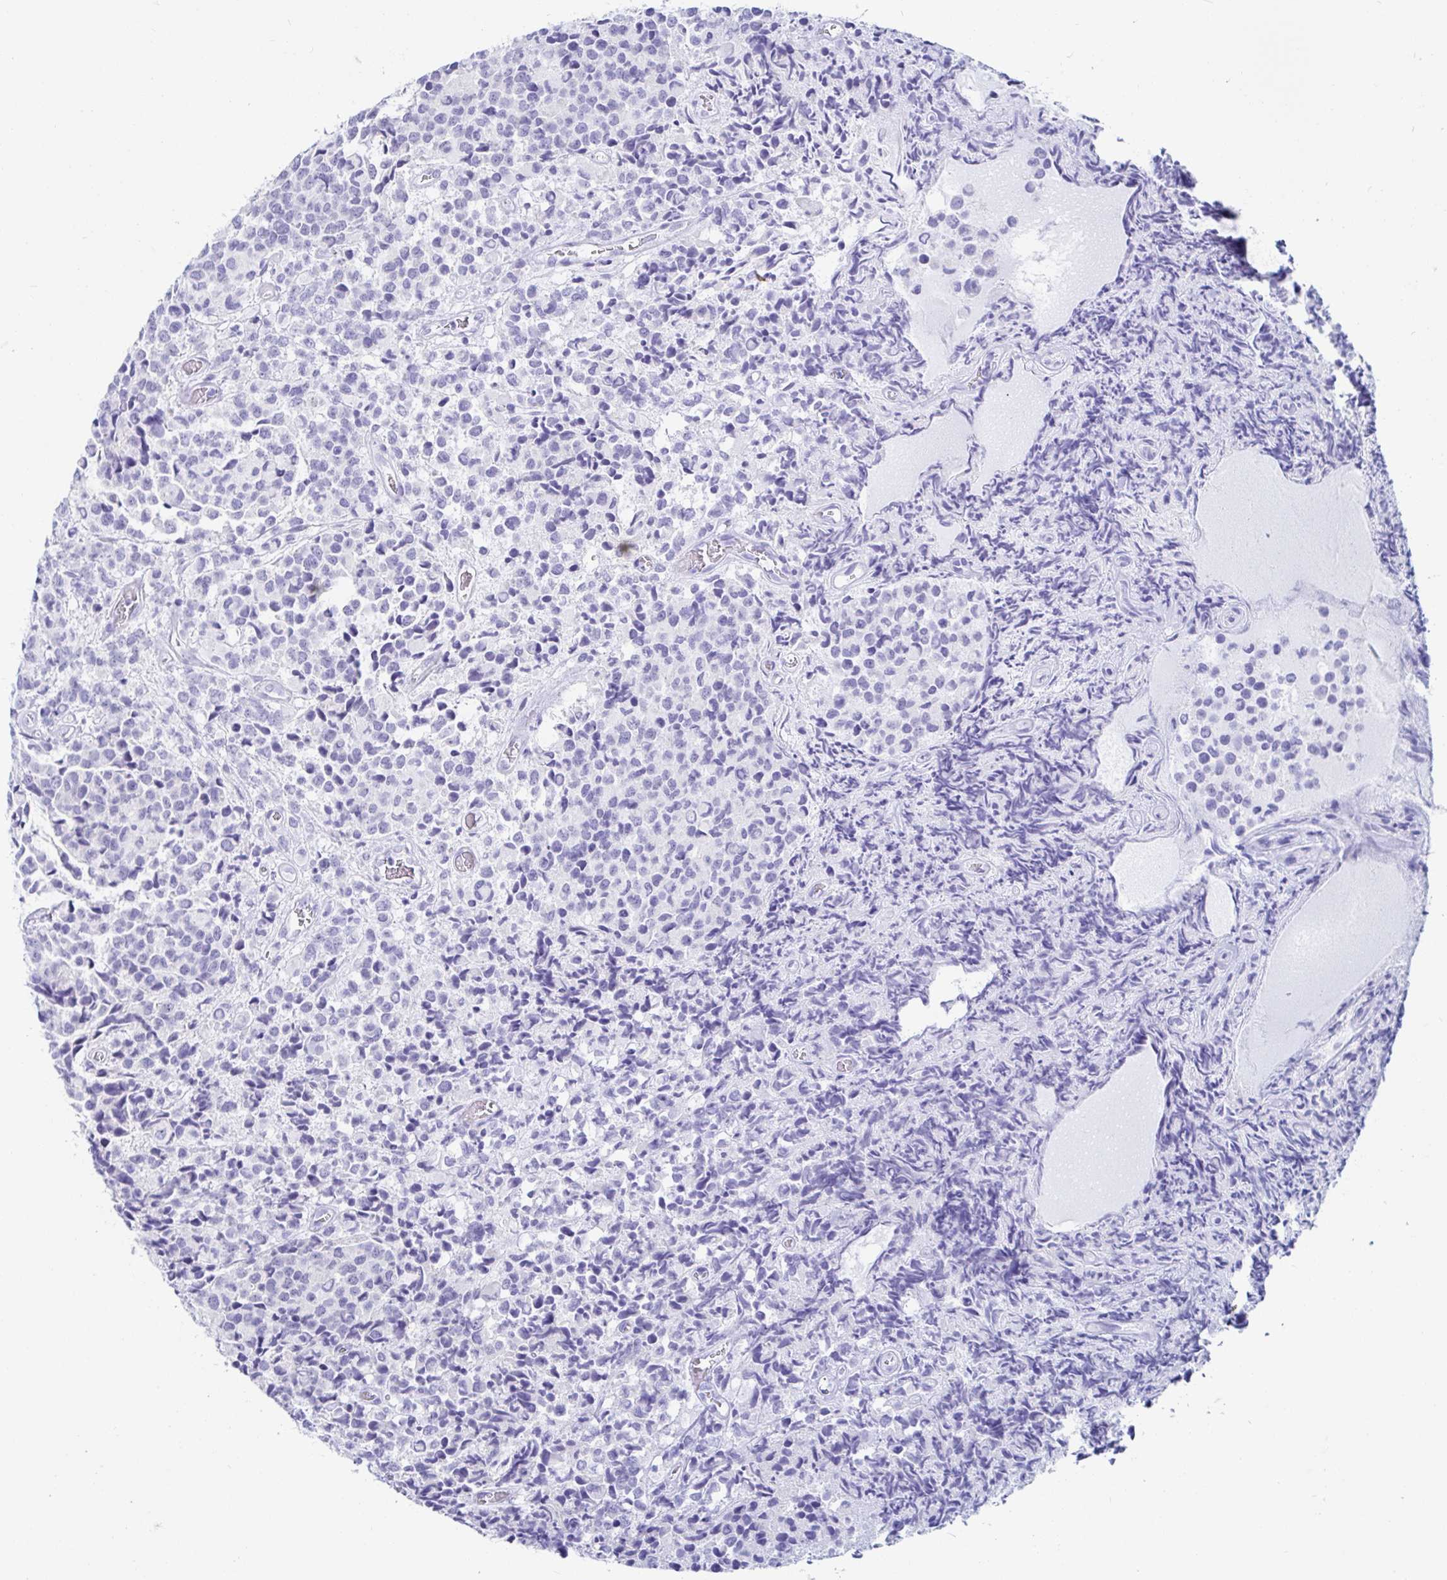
{"staining": {"intensity": "negative", "quantity": "none", "location": "none"}, "tissue": "glioma", "cell_type": "Tumor cells", "image_type": "cancer", "snomed": [{"axis": "morphology", "description": "Glioma, malignant, High grade"}, {"axis": "topography", "description": "Brain"}], "caption": "Tumor cells show no significant protein staining in glioma.", "gene": "C4orf17", "patient": {"sex": "male", "age": 39}}